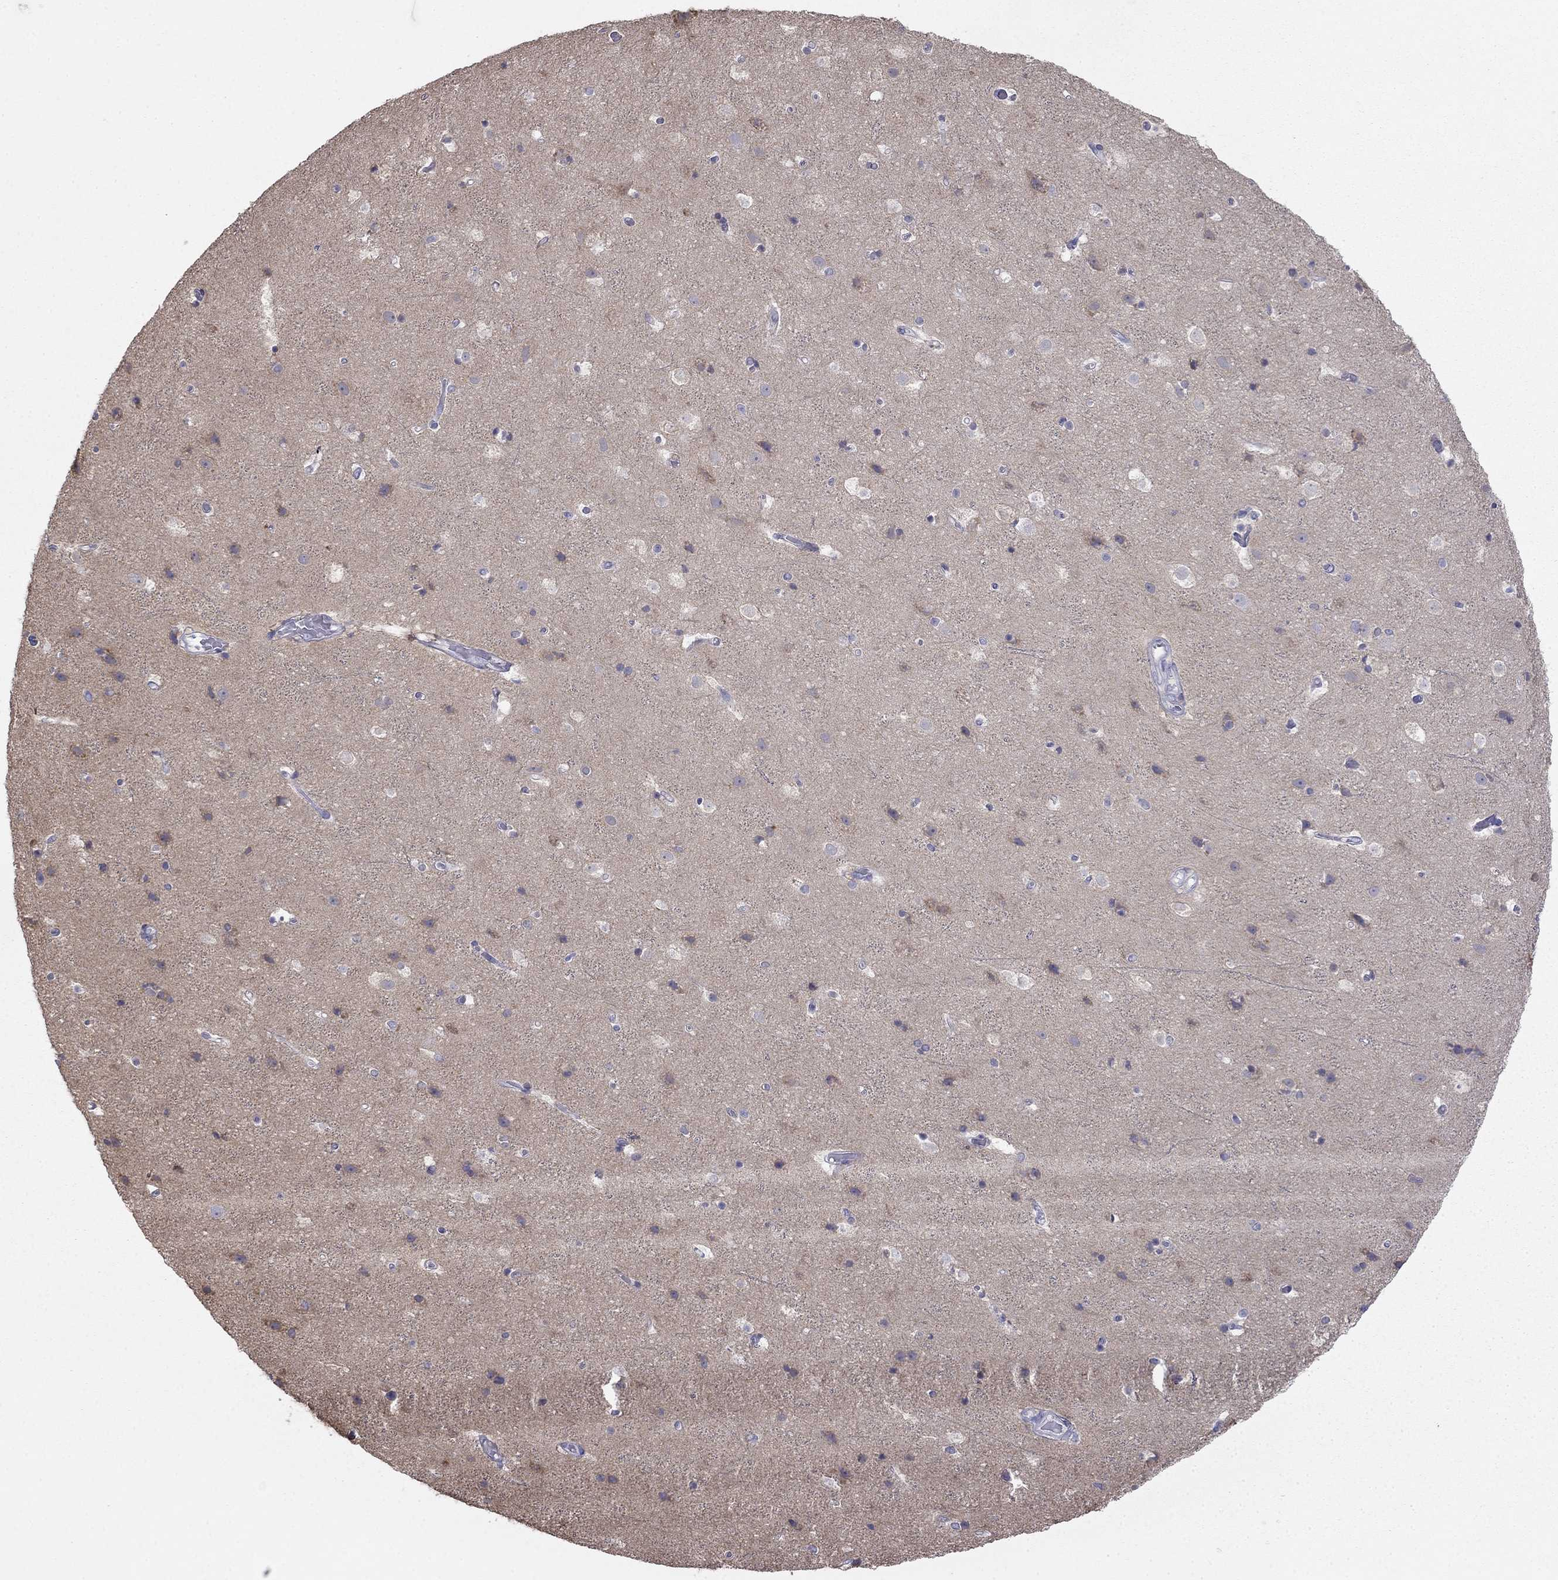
{"staining": {"intensity": "negative", "quantity": "none", "location": "none"}, "tissue": "cerebral cortex", "cell_type": "Endothelial cells", "image_type": "normal", "snomed": [{"axis": "morphology", "description": "Normal tissue, NOS"}, {"axis": "topography", "description": "Cerebral cortex"}], "caption": "The photomicrograph demonstrates no significant expression in endothelial cells of cerebral cortex. (DAB immunohistochemistry (IHC) with hematoxylin counter stain).", "gene": "LONRF2", "patient": {"sex": "female", "age": 52}}